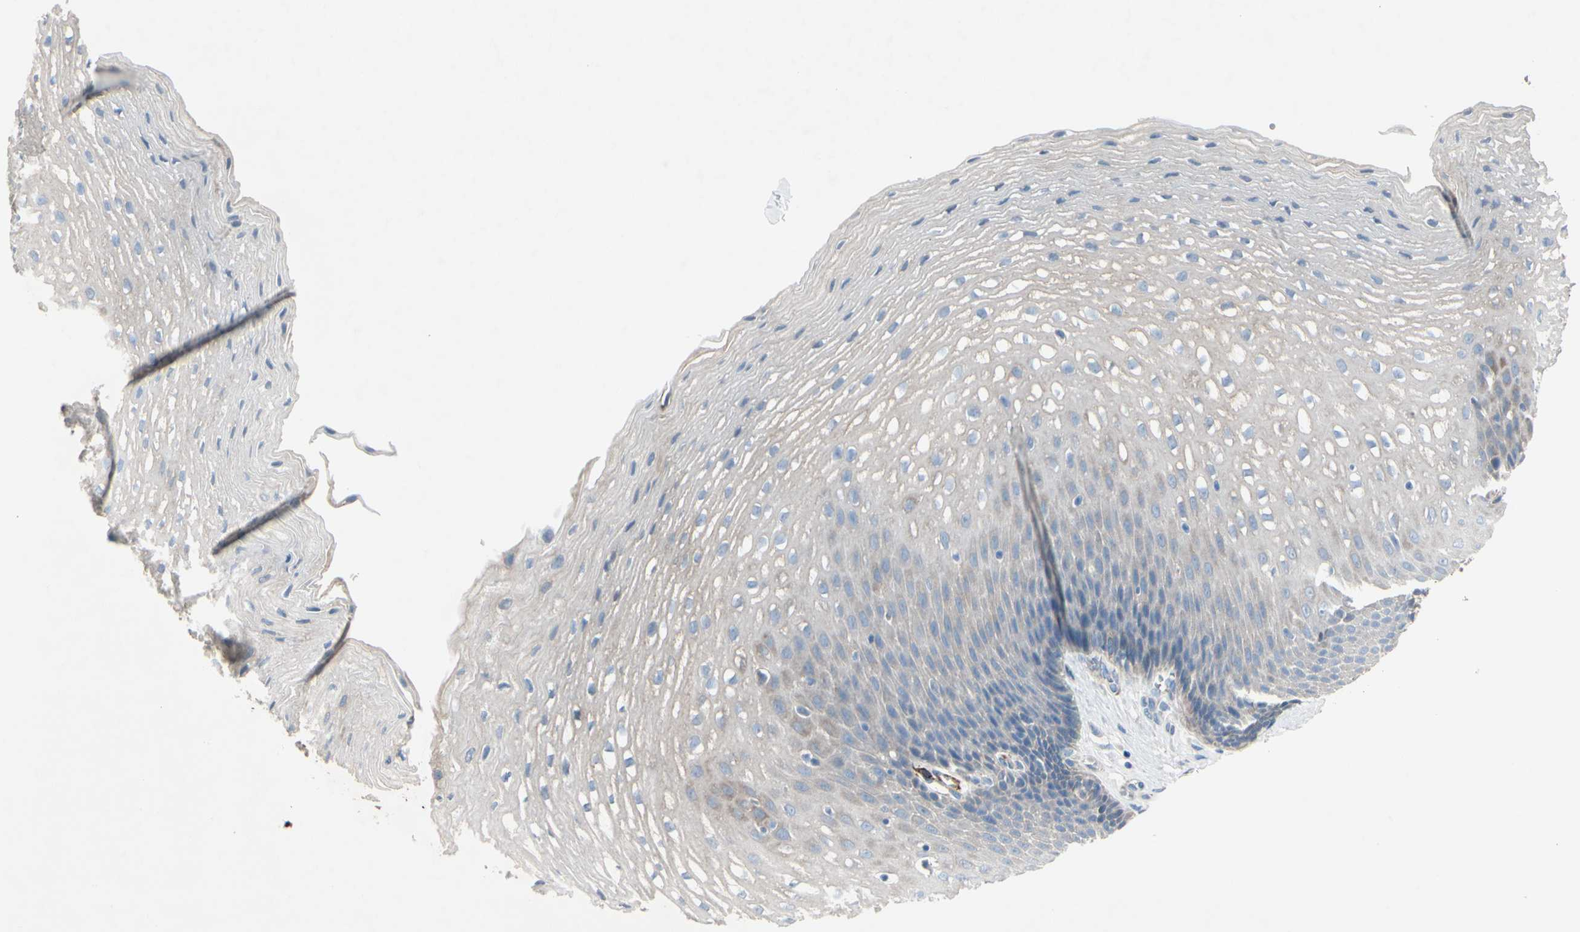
{"staining": {"intensity": "negative", "quantity": "none", "location": "none"}, "tissue": "esophagus", "cell_type": "Squamous epithelial cells", "image_type": "normal", "snomed": [{"axis": "morphology", "description": "Normal tissue, NOS"}, {"axis": "topography", "description": "Esophagus"}], "caption": "This is an IHC image of unremarkable human esophagus. There is no expression in squamous epithelial cells.", "gene": "MAP2", "patient": {"sex": "male", "age": 48}}